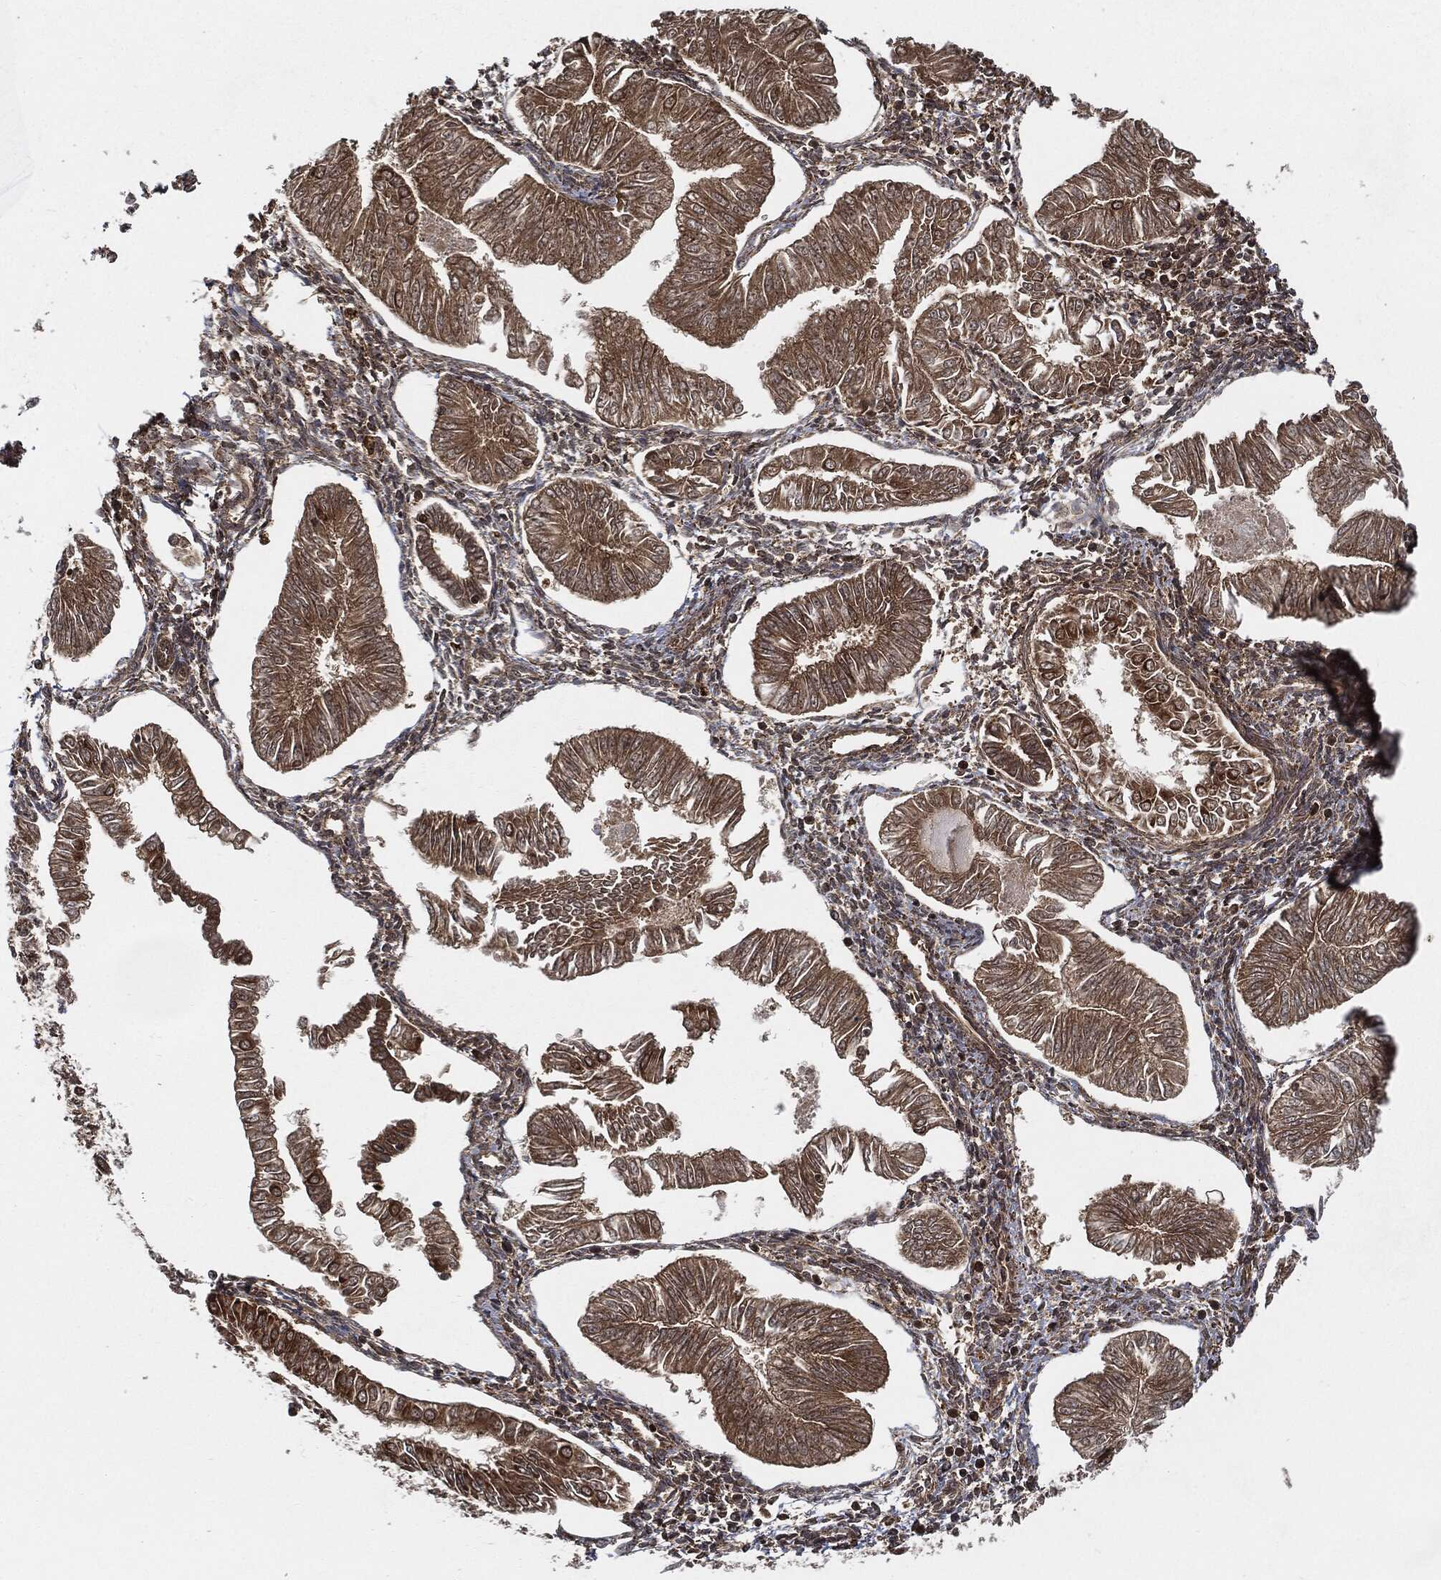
{"staining": {"intensity": "moderate", "quantity": ">75%", "location": "cytoplasmic/membranous"}, "tissue": "endometrial cancer", "cell_type": "Tumor cells", "image_type": "cancer", "snomed": [{"axis": "morphology", "description": "Adenocarcinoma, NOS"}, {"axis": "topography", "description": "Endometrium"}], "caption": "Immunohistochemistry (IHC) photomicrograph of endometrial cancer (adenocarcinoma) stained for a protein (brown), which reveals medium levels of moderate cytoplasmic/membranous expression in approximately >75% of tumor cells.", "gene": "CUTA", "patient": {"sex": "female", "age": 53}}